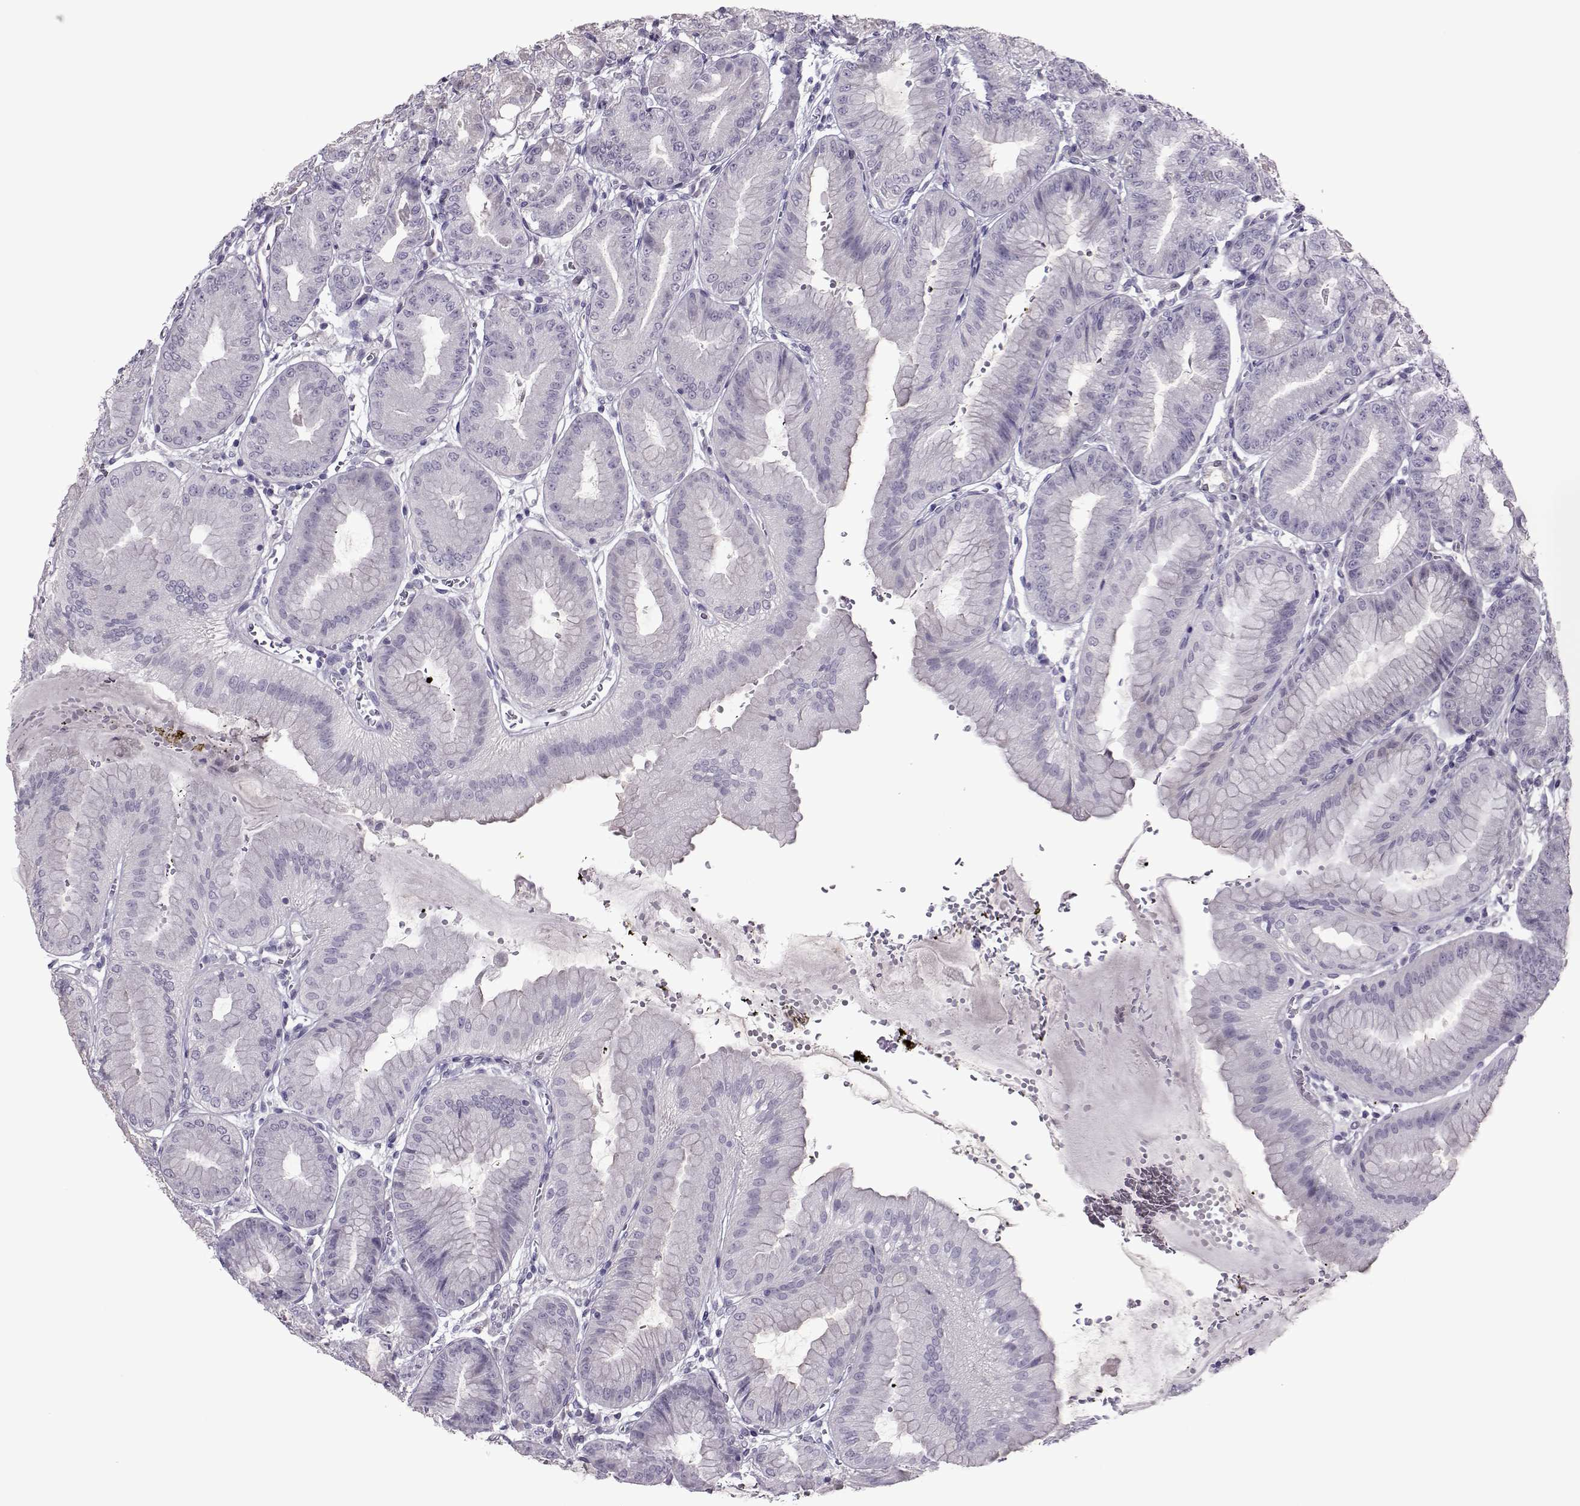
{"staining": {"intensity": "negative", "quantity": "none", "location": "none"}, "tissue": "stomach", "cell_type": "Glandular cells", "image_type": "normal", "snomed": [{"axis": "morphology", "description": "Normal tissue, NOS"}, {"axis": "topography", "description": "Stomach, lower"}], "caption": "IHC image of unremarkable human stomach stained for a protein (brown), which displays no expression in glandular cells.", "gene": "ASRGL1", "patient": {"sex": "male", "age": 71}}